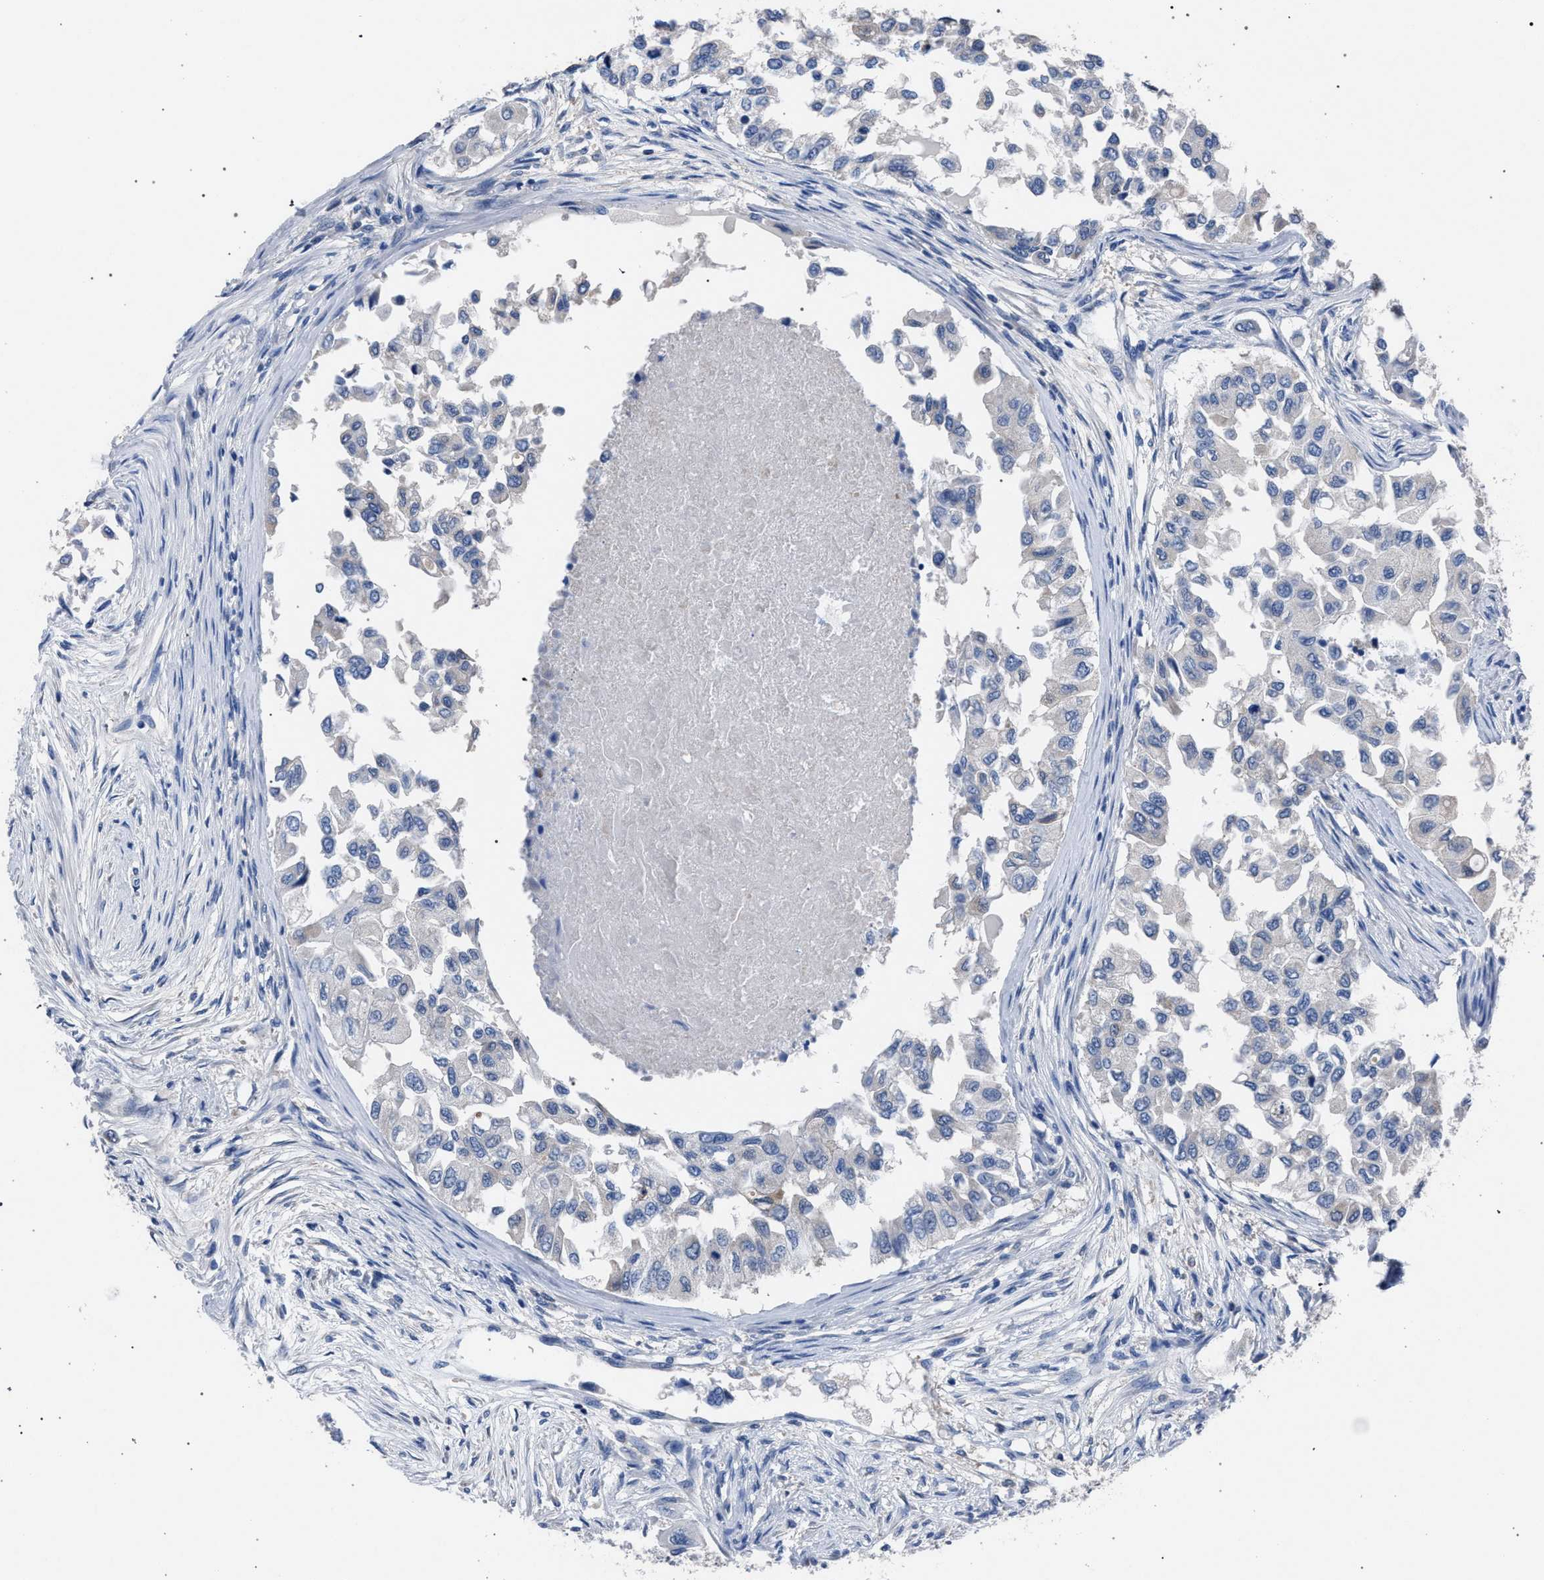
{"staining": {"intensity": "negative", "quantity": "none", "location": "none"}, "tissue": "breast cancer", "cell_type": "Tumor cells", "image_type": "cancer", "snomed": [{"axis": "morphology", "description": "Normal tissue, NOS"}, {"axis": "morphology", "description": "Duct carcinoma"}, {"axis": "topography", "description": "Breast"}], "caption": "Protein analysis of infiltrating ductal carcinoma (breast) reveals no significant positivity in tumor cells.", "gene": "CRYZ", "patient": {"sex": "female", "age": 49}}